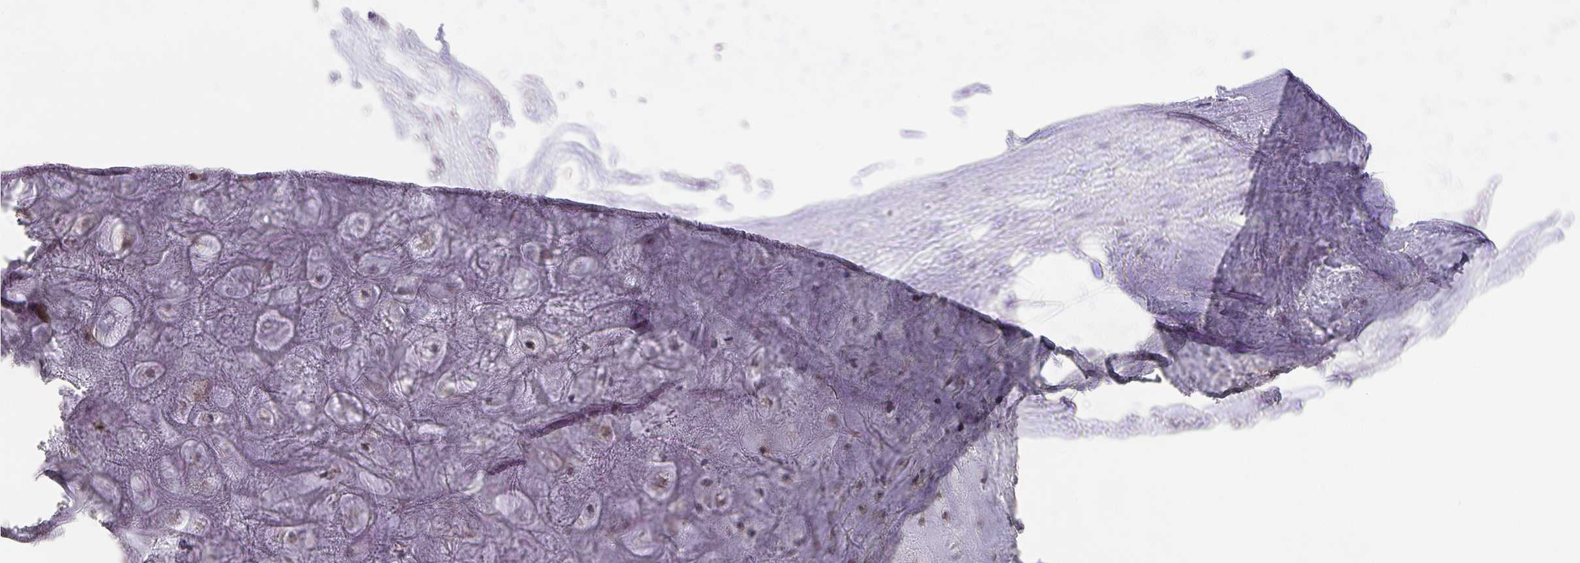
{"staining": {"intensity": "negative", "quantity": "none", "location": "none"}, "tissue": "adipose tissue", "cell_type": "Adipocytes", "image_type": "normal", "snomed": [{"axis": "morphology", "description": "Normal tissue, NOS"}, {"axis": "topography", "description": "Lymph node"}, {"axis": "topography", "description": "Cartilage tissue"}, {"axis": "topography", "description": "Nasopharynx"}], "caption": "Adipocytes show no significant staining in benign adipose tissue. (Stains: DAB (3,3'-diaminobenzidine) immunohistochemistry (IHC) with hematoxylin counter stain, Microscopy: brightfield microscopy at high magnification).", "gene": "SRCIN1", "patient": {"sex": "male", "age": 63}}